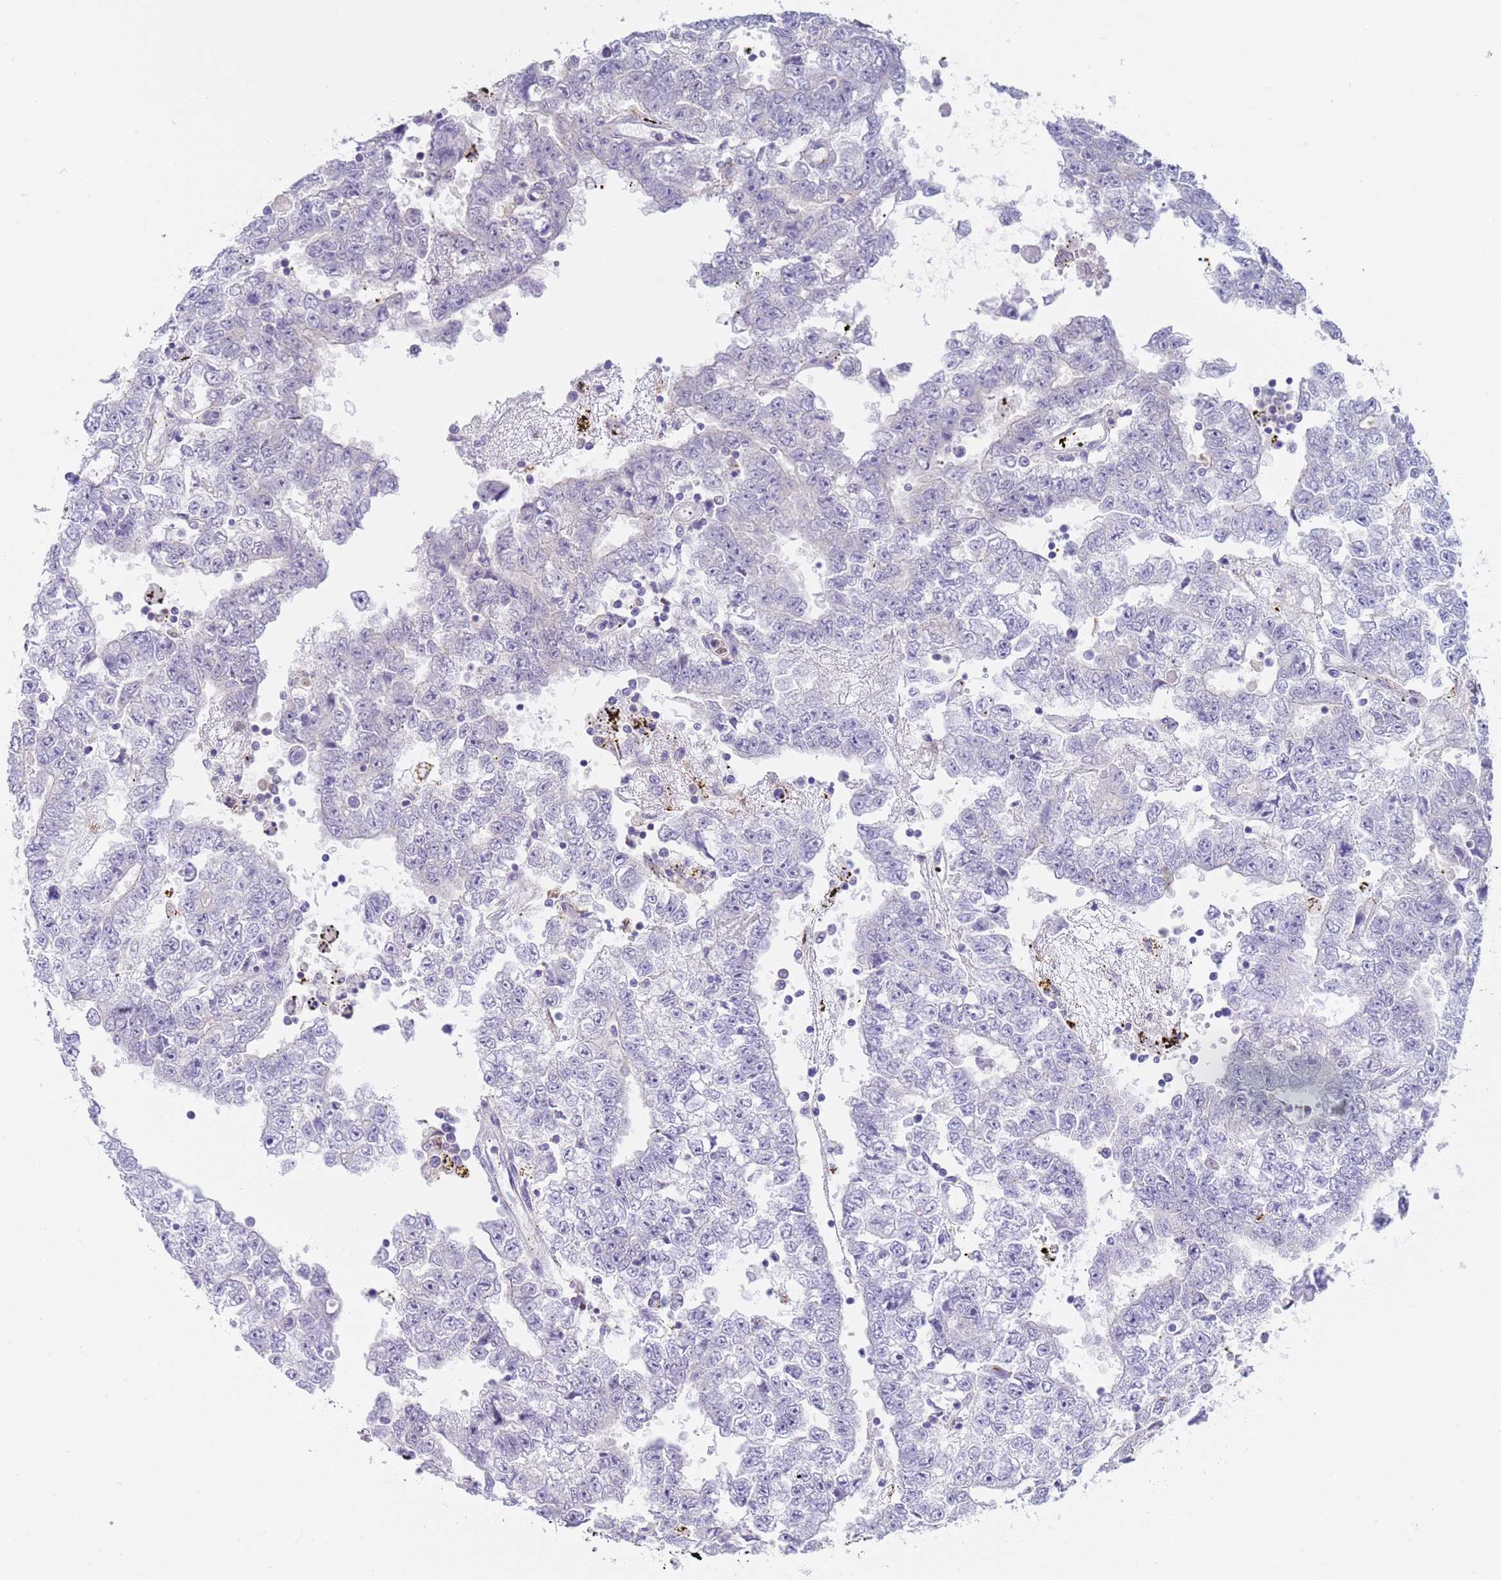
{"staining": {"intensity": "negative", "quantity": "none", "location": "none"}, "tissue": "testis cancer", "cell_type": "Tumor cells", "image_type": "cancer", "snomed": [{"axis": "morphology", "description": "Carcinoma, Embryonal, NOS"}, {"axis": "topography", "description": "Testis"}], "caption": "Immunohistochemistry (IHC) of human embryonal carcinoma (testis) demonstrates no positivity in tumor cells.", "gene": "CAPN7", "patient": {"sex": "male", "age": 25}}